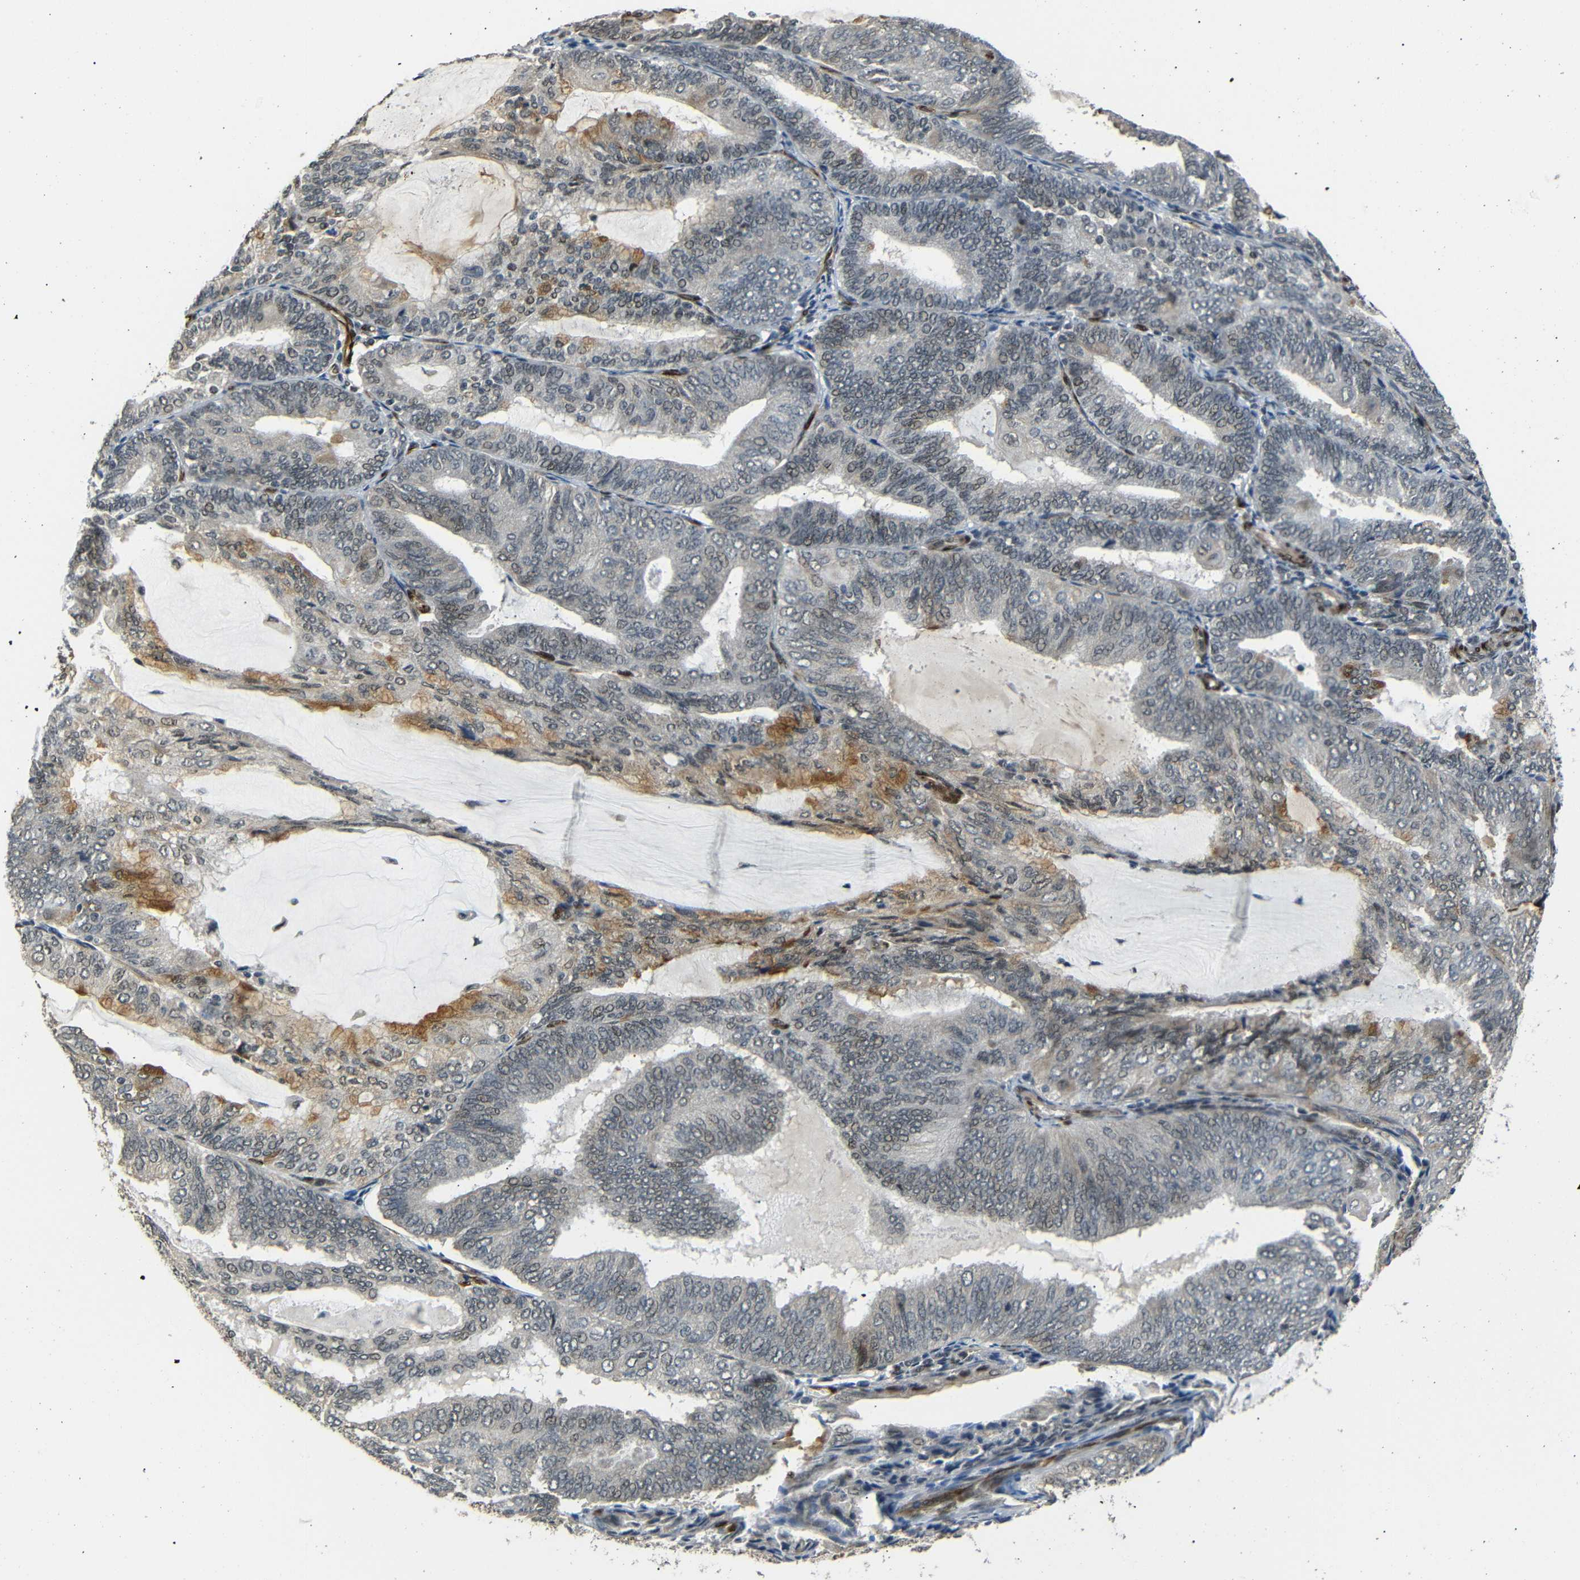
{"staining": {"intensity": "weak", "quantity": "25%-75%", "location": "nuclear"}, "tissue": "endometrial cancer", "cell_type": "Tumor cells", "image_type": "cancer", "snomed": [{"axis": "morphology", "description": "Adenocarcinoma, NOS"}, {"axis": "topography", "description": "Endometrium"}], "caption": "Protein analysis of adenocarcinoma (endometrial) tissue exhibits weak nuclear expression in about 25%-75% of tumor cells. The protein is stained brown, and the nuclei are stained in blue (DAB IHC with brightfield microscopy, high magnification).", "gene": "TBX2", "patient": {"sex": "female", "age": 81}}